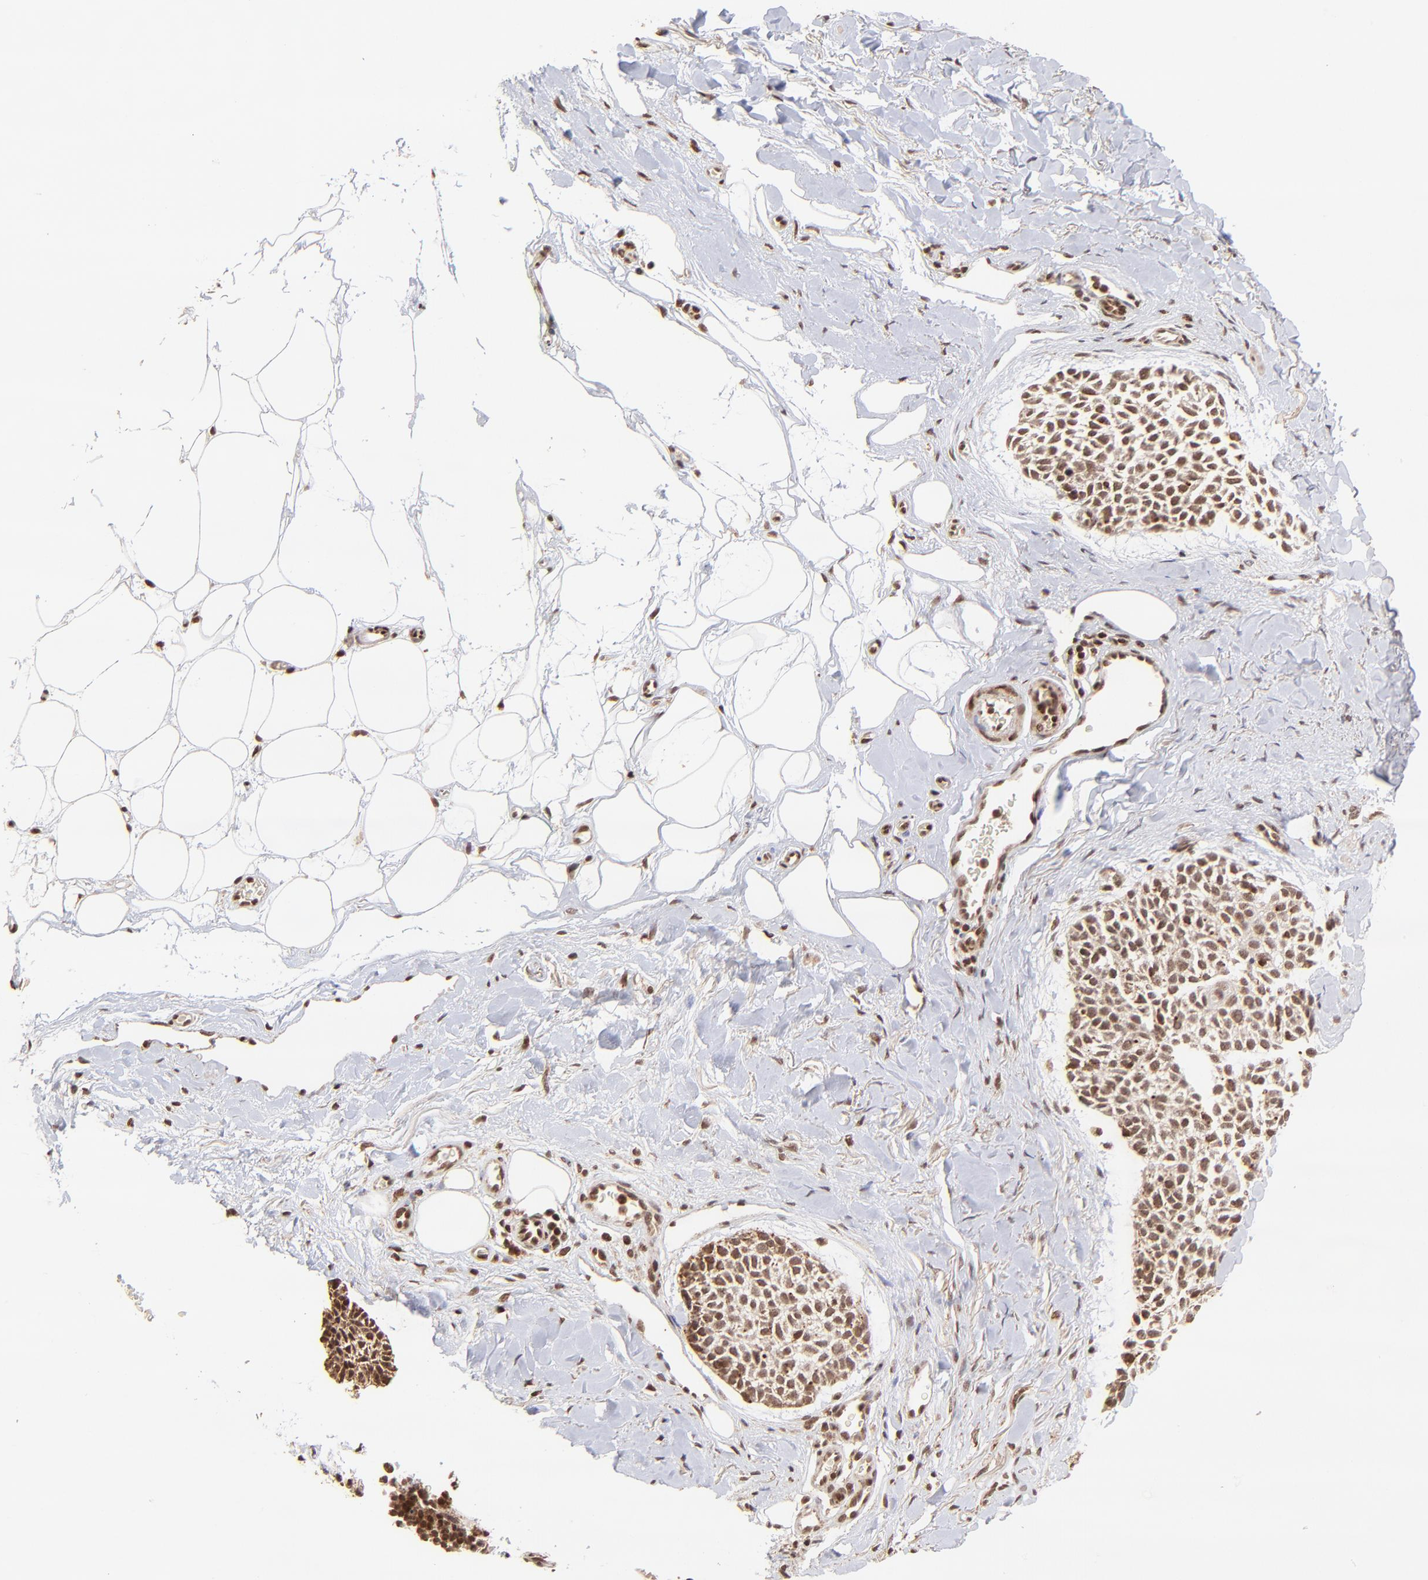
{"staining": {"intensity": "moderate", "quantity": ">75%", "location": "cytoplasmic/membranous"}, "tissue": "skin cancer", "cell_type": "Tumor cells", "image_type": "cancer", "snomed": [{"axis": "morphology", "description": "Normal tissue, NOS"}, {"axis": "morphology", "description": "Basal cell carcinoma"}, {"axis": "topography", "description": "Skin"}], "caption": "Immunohistochemistry (DAB (3,3'-diaminobenzidine)) staining of human skin basal cell carcinoma displays moderate cytoplasmic/membranous protein staining in about >75% of tumor cells.", "gene": "MED15", "patient": {"sex": "female", "age": 70}}